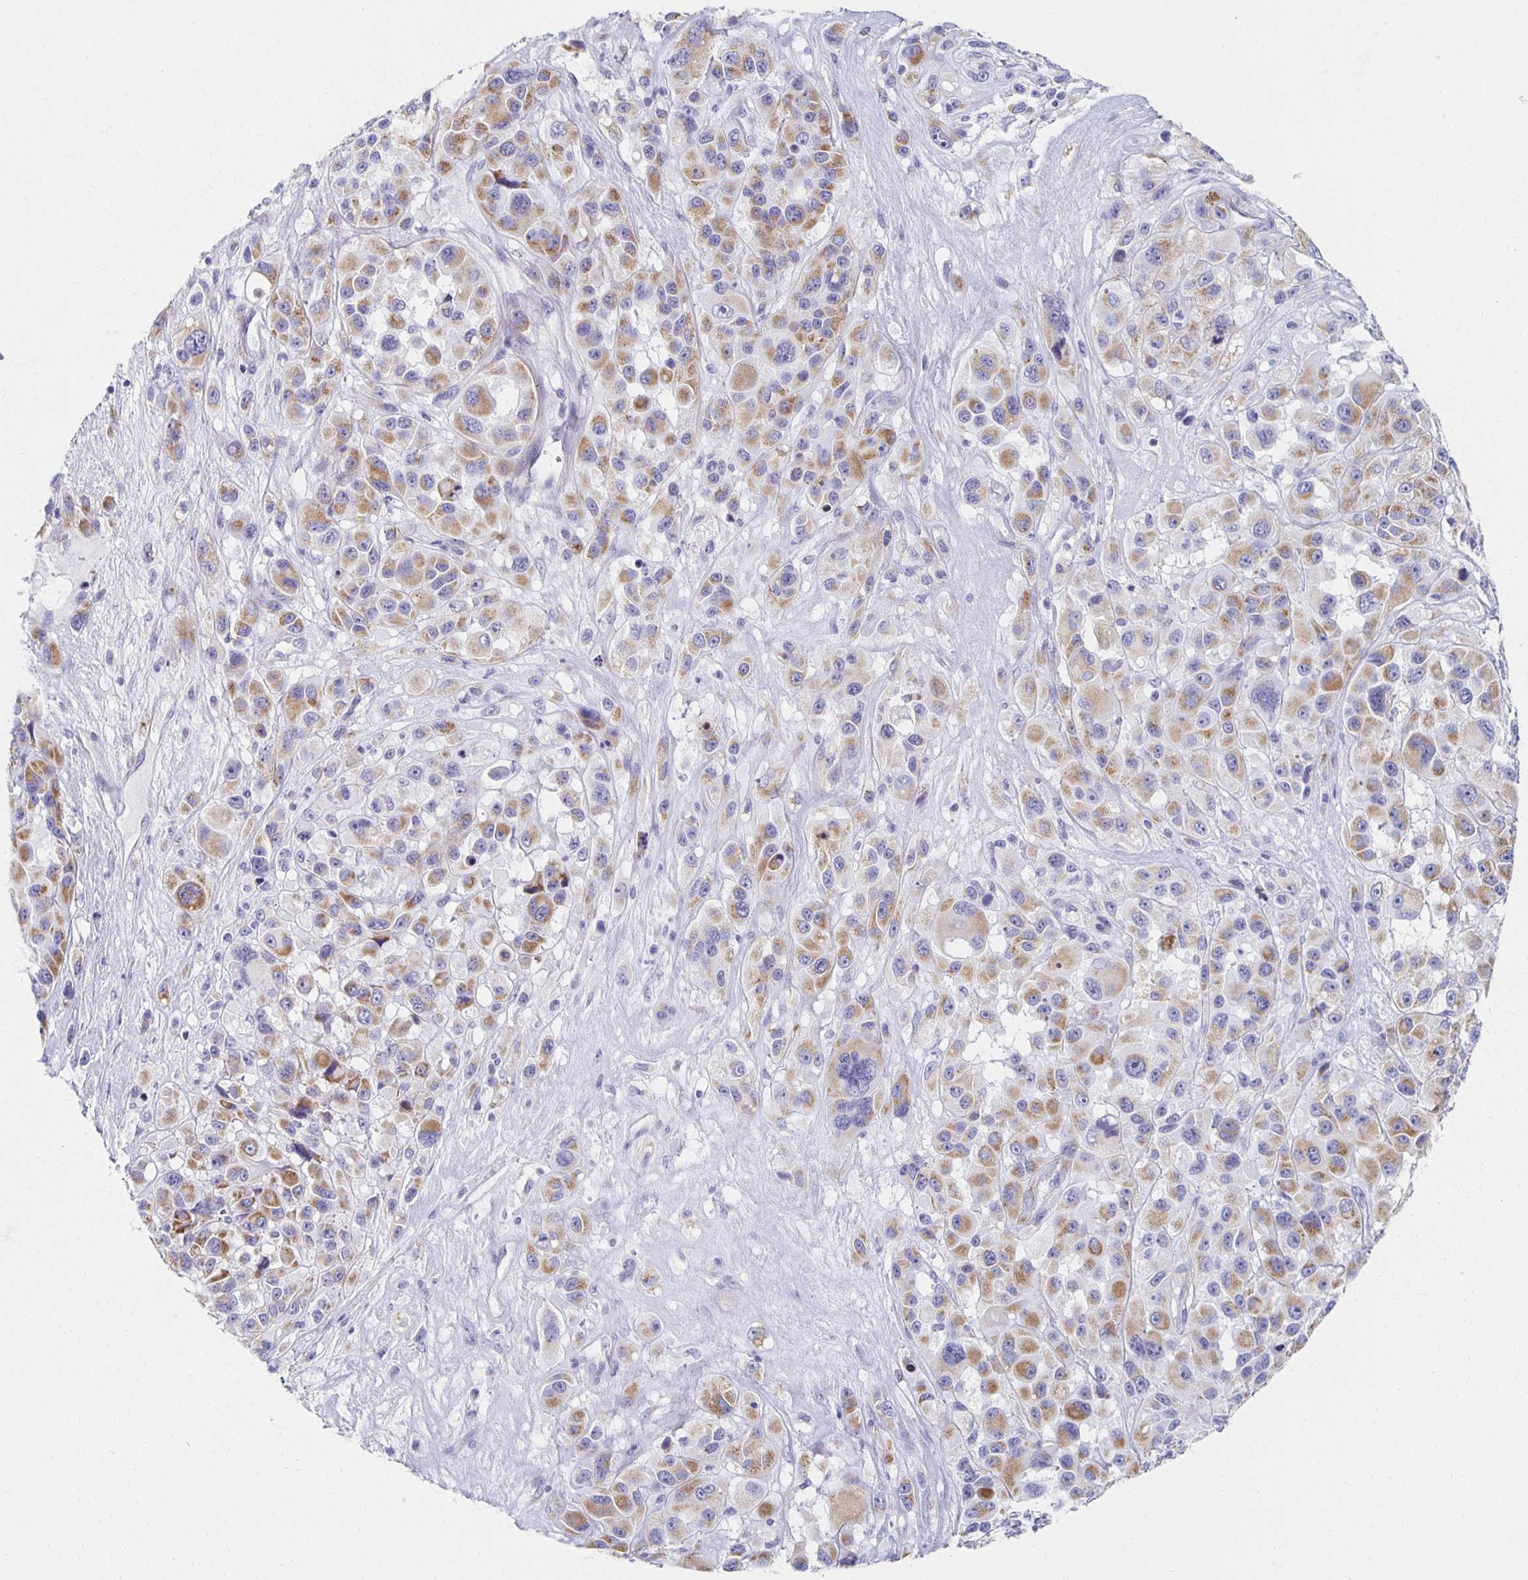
{"staining": {"intensity": "moderate", "quantity": ">75%", "location": "cytoplasmic/membranous"}, "tissue": "melanoma", "cell_type": "Tumor cells", "image_type": "cancer", "snomed": [{"axis": "morphology", "description": "Malignant melanoma, Metastatic site"}, {"axis": "topography", "description": "Lymph node"}], "caption": "IHC micrograph of neoplastic tissue: melanoma stained using IHC reveals medium levels of moderate protein expression localized specifically in the cytoplasmic/membranous of tumor cells, appearing as a cytoplasmic/membranous brown color.", "gene": "TEX44", "patient": {"sex": "female", "age": 65}}